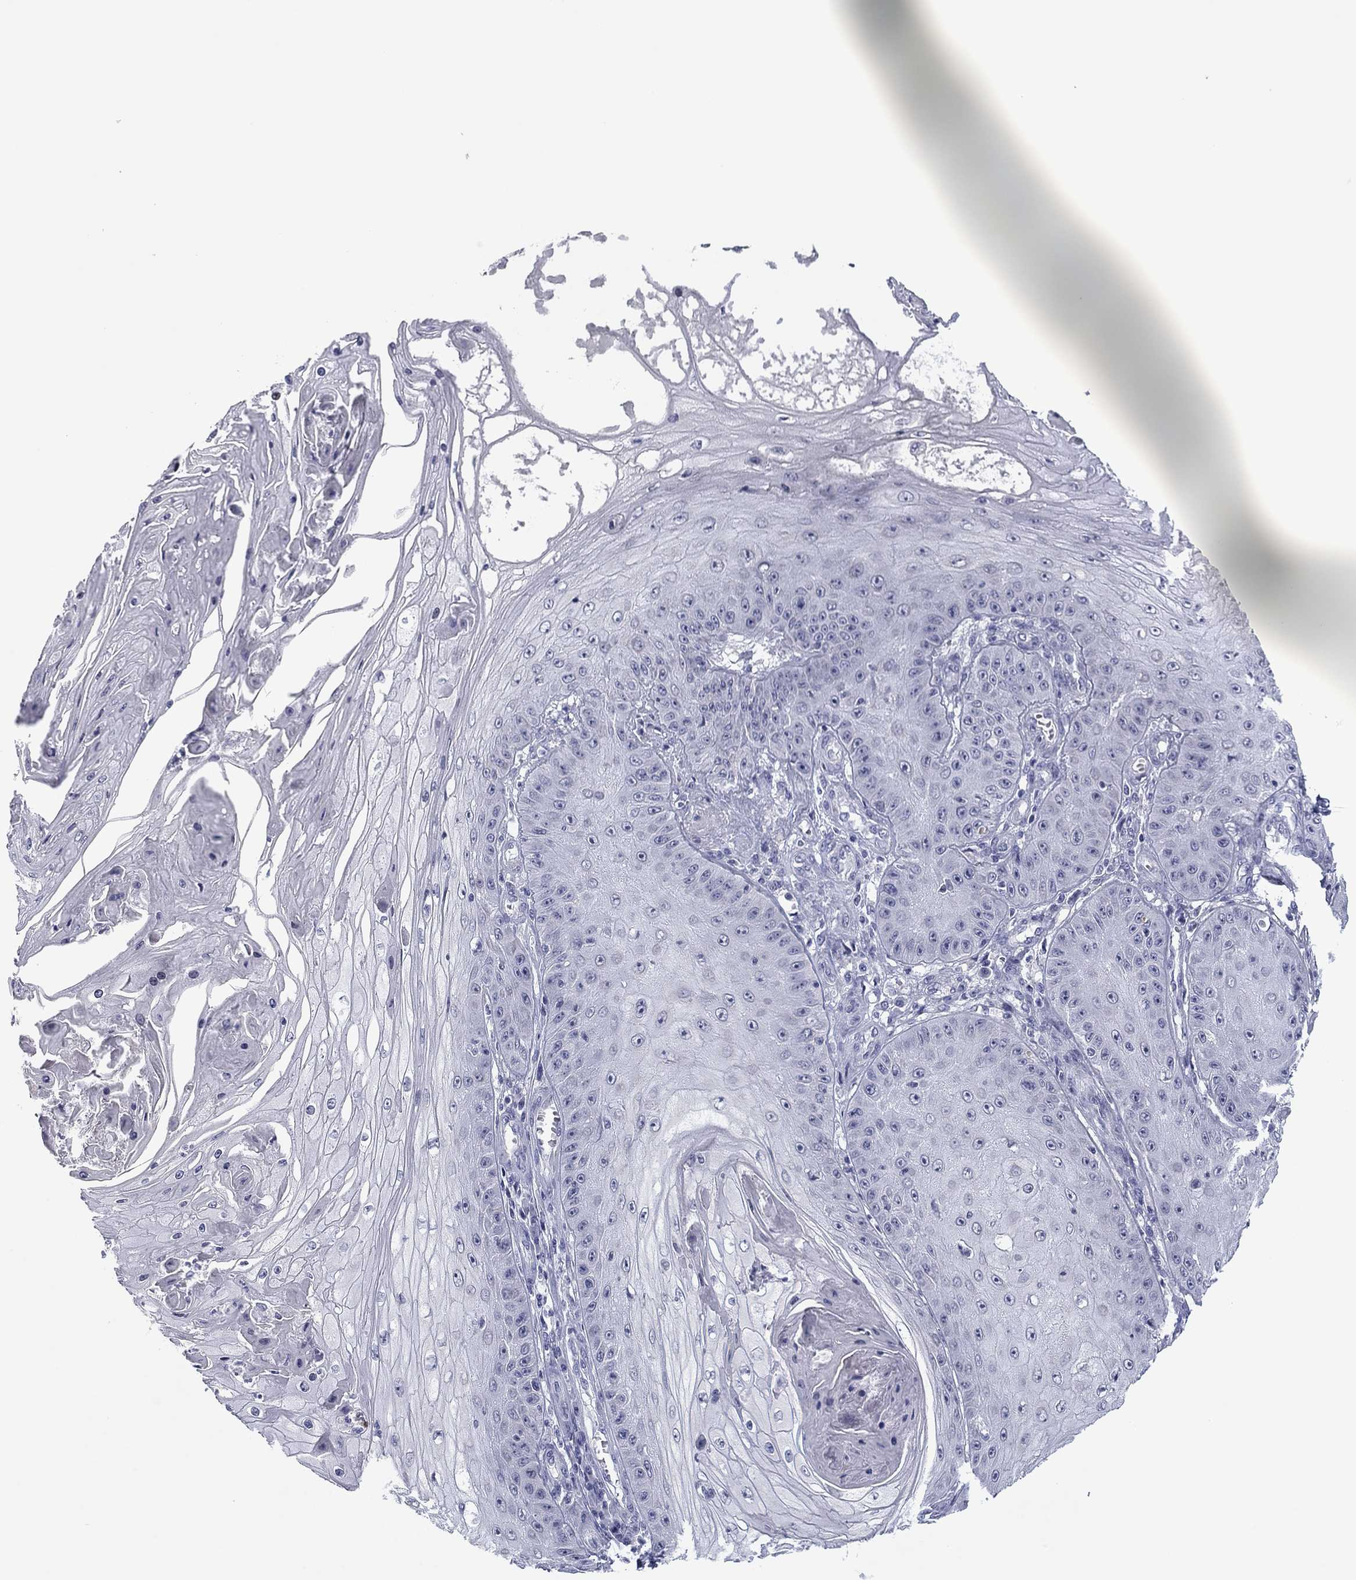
{"staining": {"intensity": "negative", "quantity": "none", "location": "none"}, "tissue": "skin cancer", "cell_type": "Tumor cells", "image_type": "cancer", "snomed": [{"axis": "morphology", "description": "Squamous cell carcinoma, NOS"}, {"axis": "topography", "description": "Skin"}], "caption": "Human skin cancer (squamous cell carcinoma) stained for a protein using immunohistochemistry (IHC) shows no positivity in tumor cells.", "gene": "PRPH", "patient": {"sex": "male", "age": 70}}